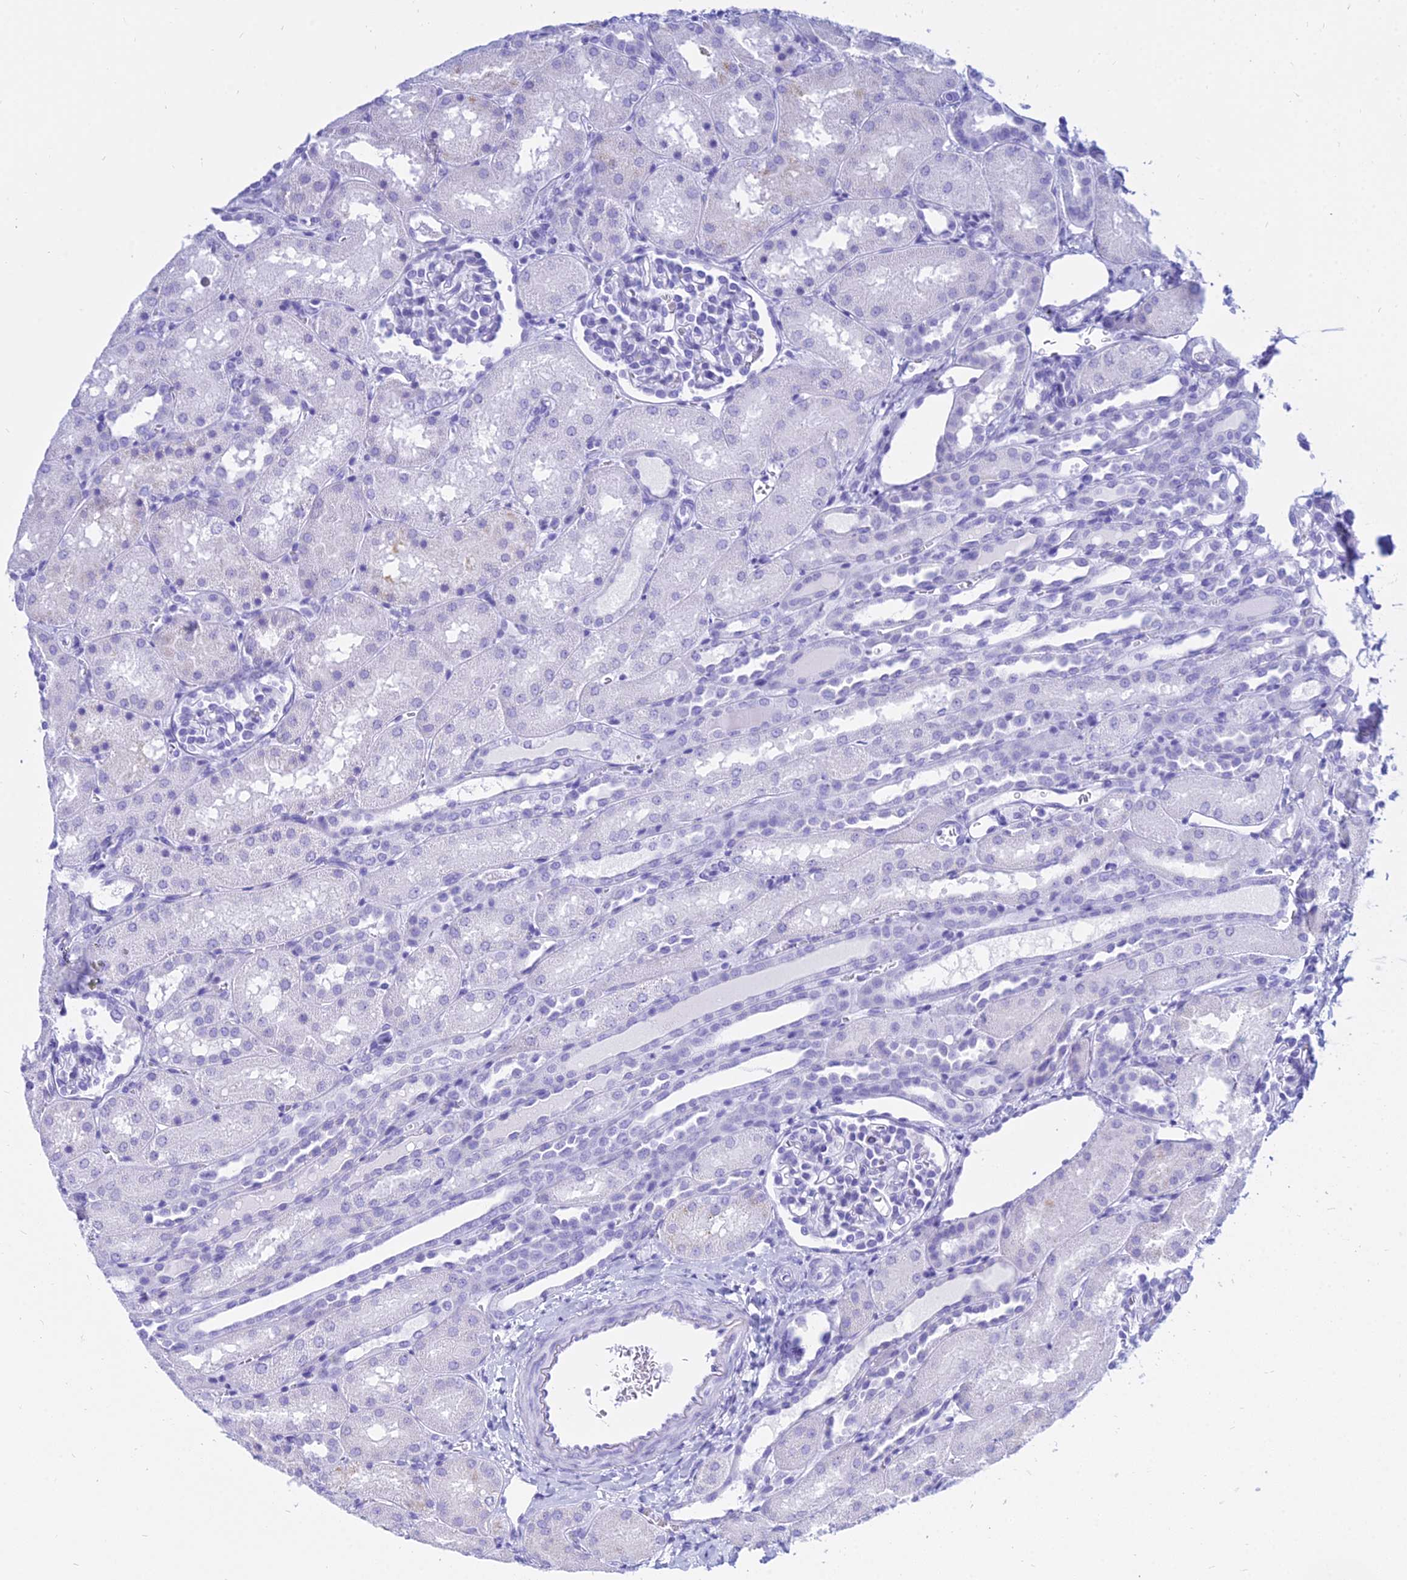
{"staining": {"intensity": "negative", "quantity": "none", "location": "none"}, "tissue": "kidney", "cell_type": "Cells in glomeruli", "image_type": "normal", "snomed": [{"axis": "morphology", "description": "Normal tissue, NOS"}, {"axis": "topography", "description": "Kidney"}], "caption": "High magnification brightfield microscopy of benign kidney stained with DAB (brown) and counterstained with hematoxylin (blue): cells in glomeruli show no significant staining.", "gene": "PATE4", "patient": {"sex": "male", "age": 1}}